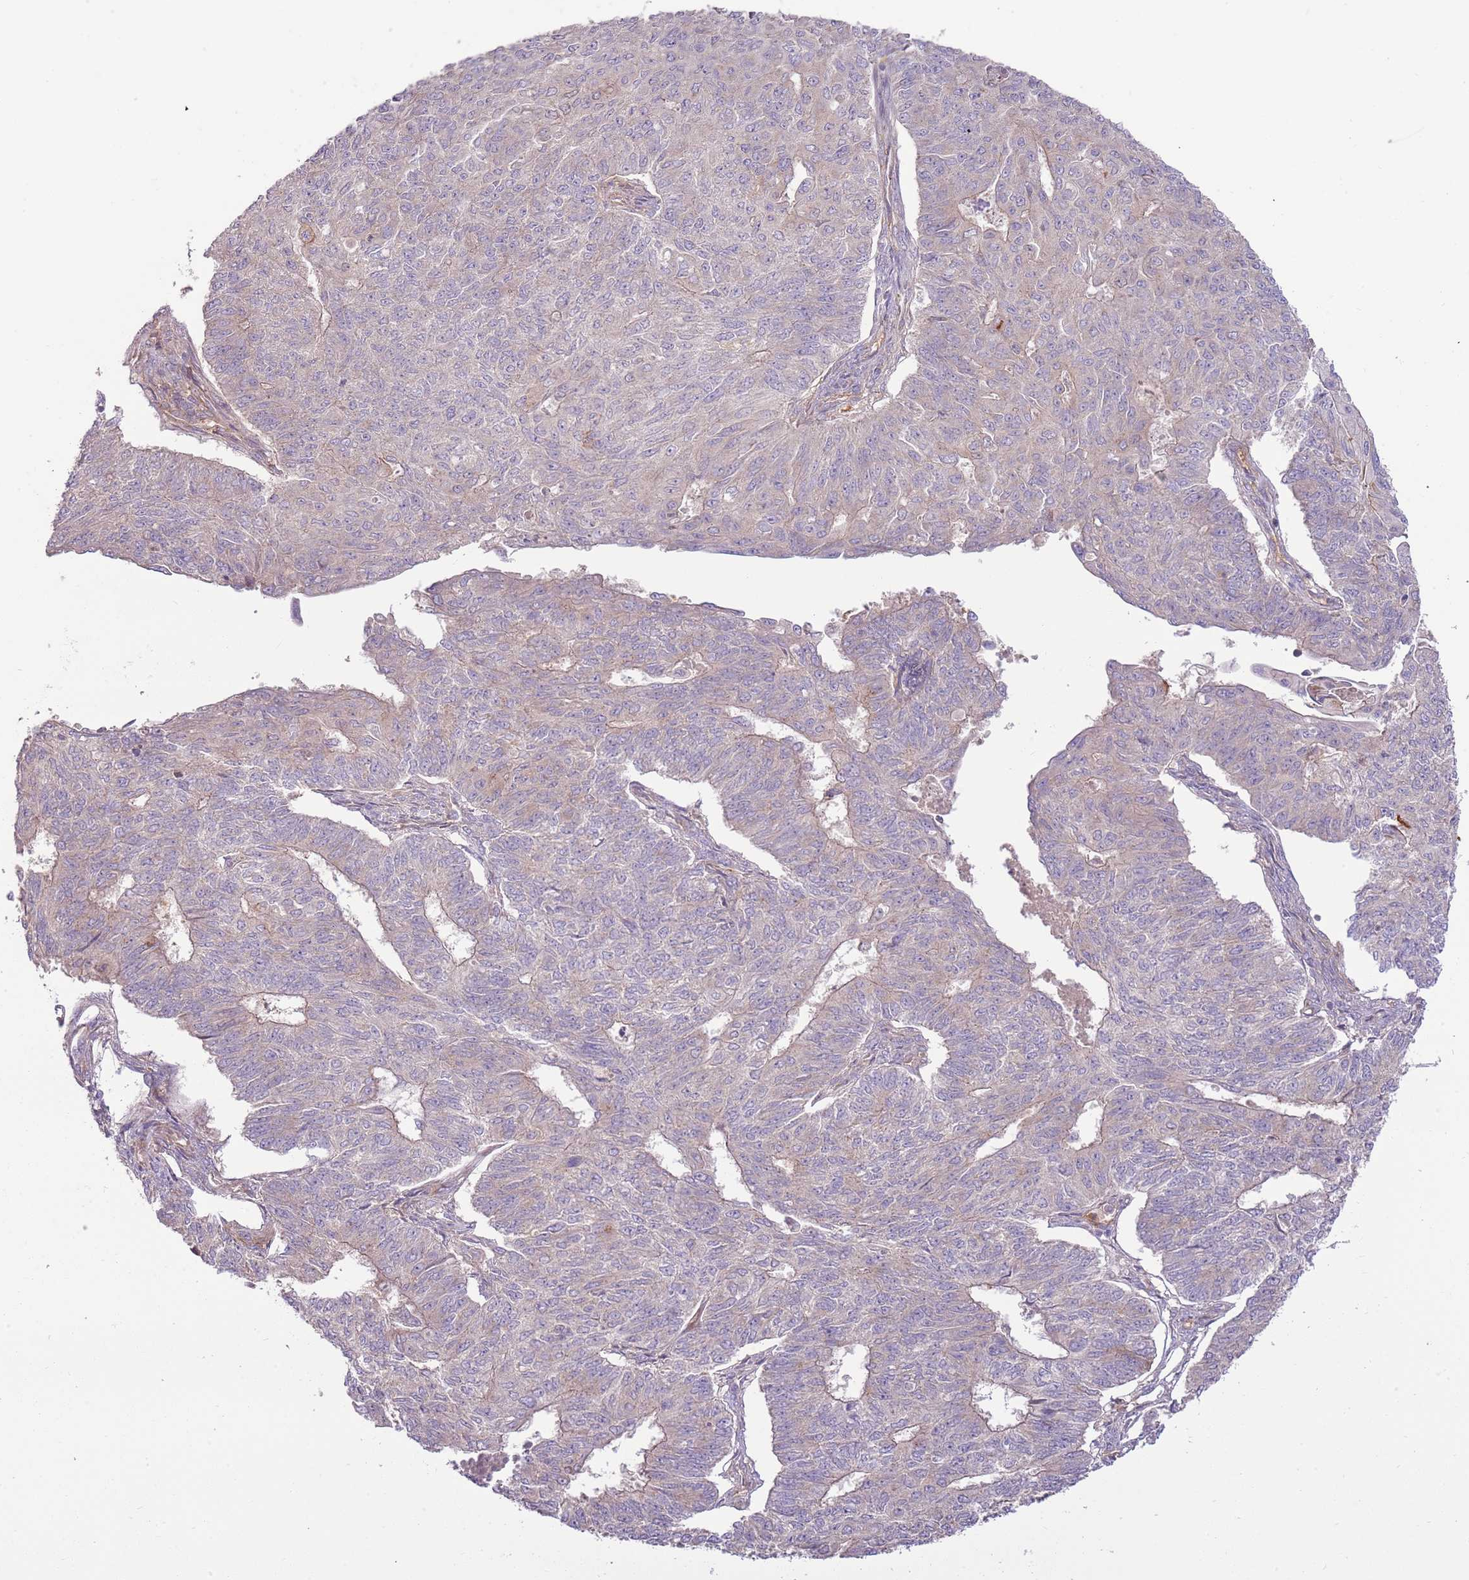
{"staining": {"intensity": "weak", "quantity": "<25%", "location": "cytoplasmic/membranous"}, "tissue": "endometrial cancer", "cell_type": "Tumor cells", "image_type": "cancer", "snomed": [{"axis": "morphology", "description": "Adenocarcinoma, NOS"}, {"axis": "topography", "description": "Endometrium"}], "caption": "Endometrial cancer stained for a protein using immunohistochemistry demonstrates no expression tumor cells.", "gene": "RNF128", "patient": {"sex": "female", "age": 32}}